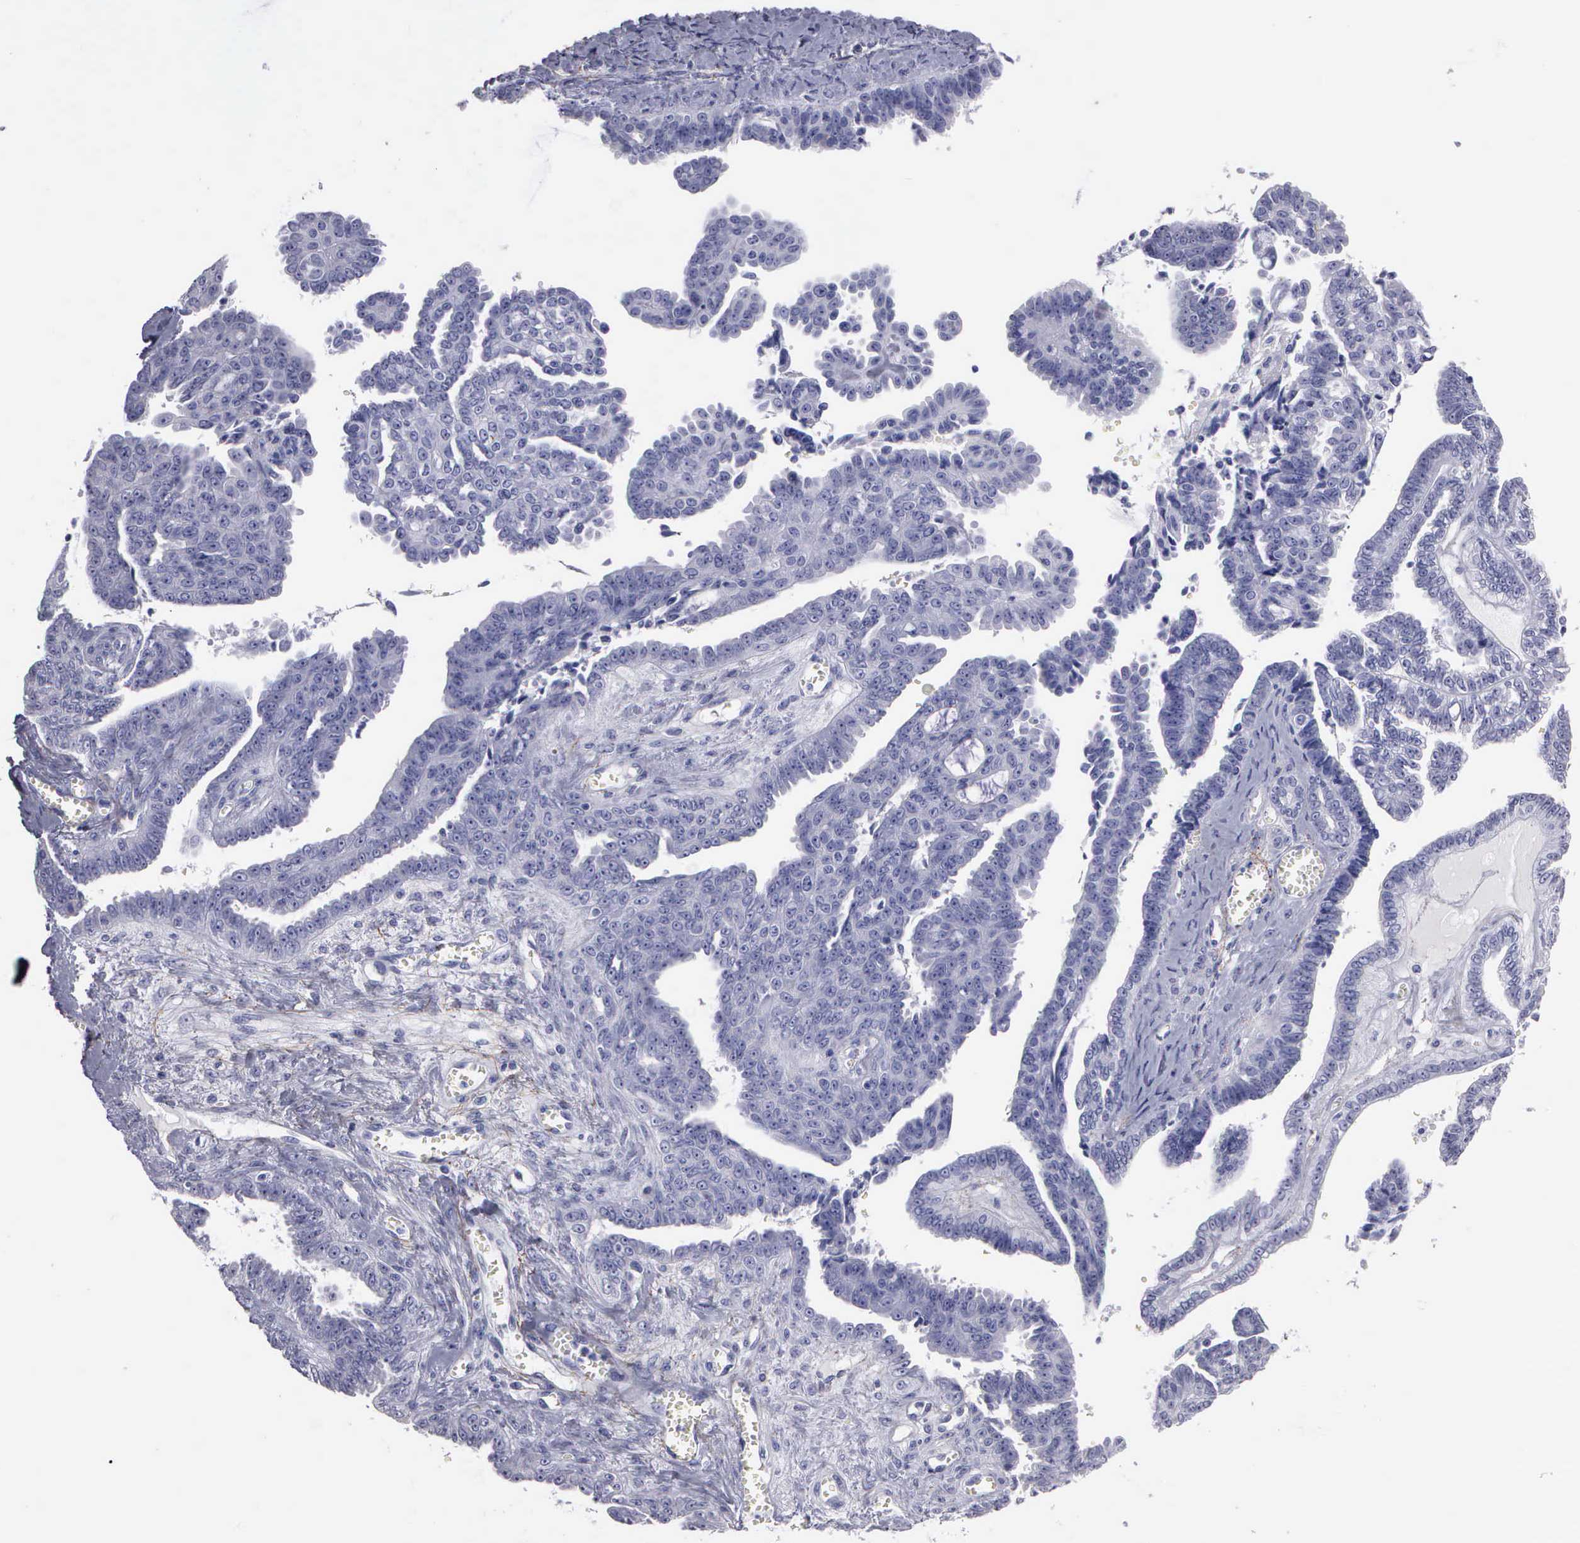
{"staining": {"intensity": "negative", "quantity": "none", "location": "none"}, "tissue": "ovarian cancer", "cell_type": "Tumor cells", "image_type": "cancer", "snomed": [{"axis": "morphology", "description": "Cystadenocarcinoma, serous, NOS"}, {"axis": "topography", "description": "Ovary"}], "caption": "Tumor cells show no significant protein expression in ovarian cancer. Brightfield microscopy of IHC stained with DAB (3,3'-diaminobenzidine) (brown) and hematoxylin (blue), captured at high magnification.", "gene": "FBLN5", "patient": {"sex": "female", "age": 71}}